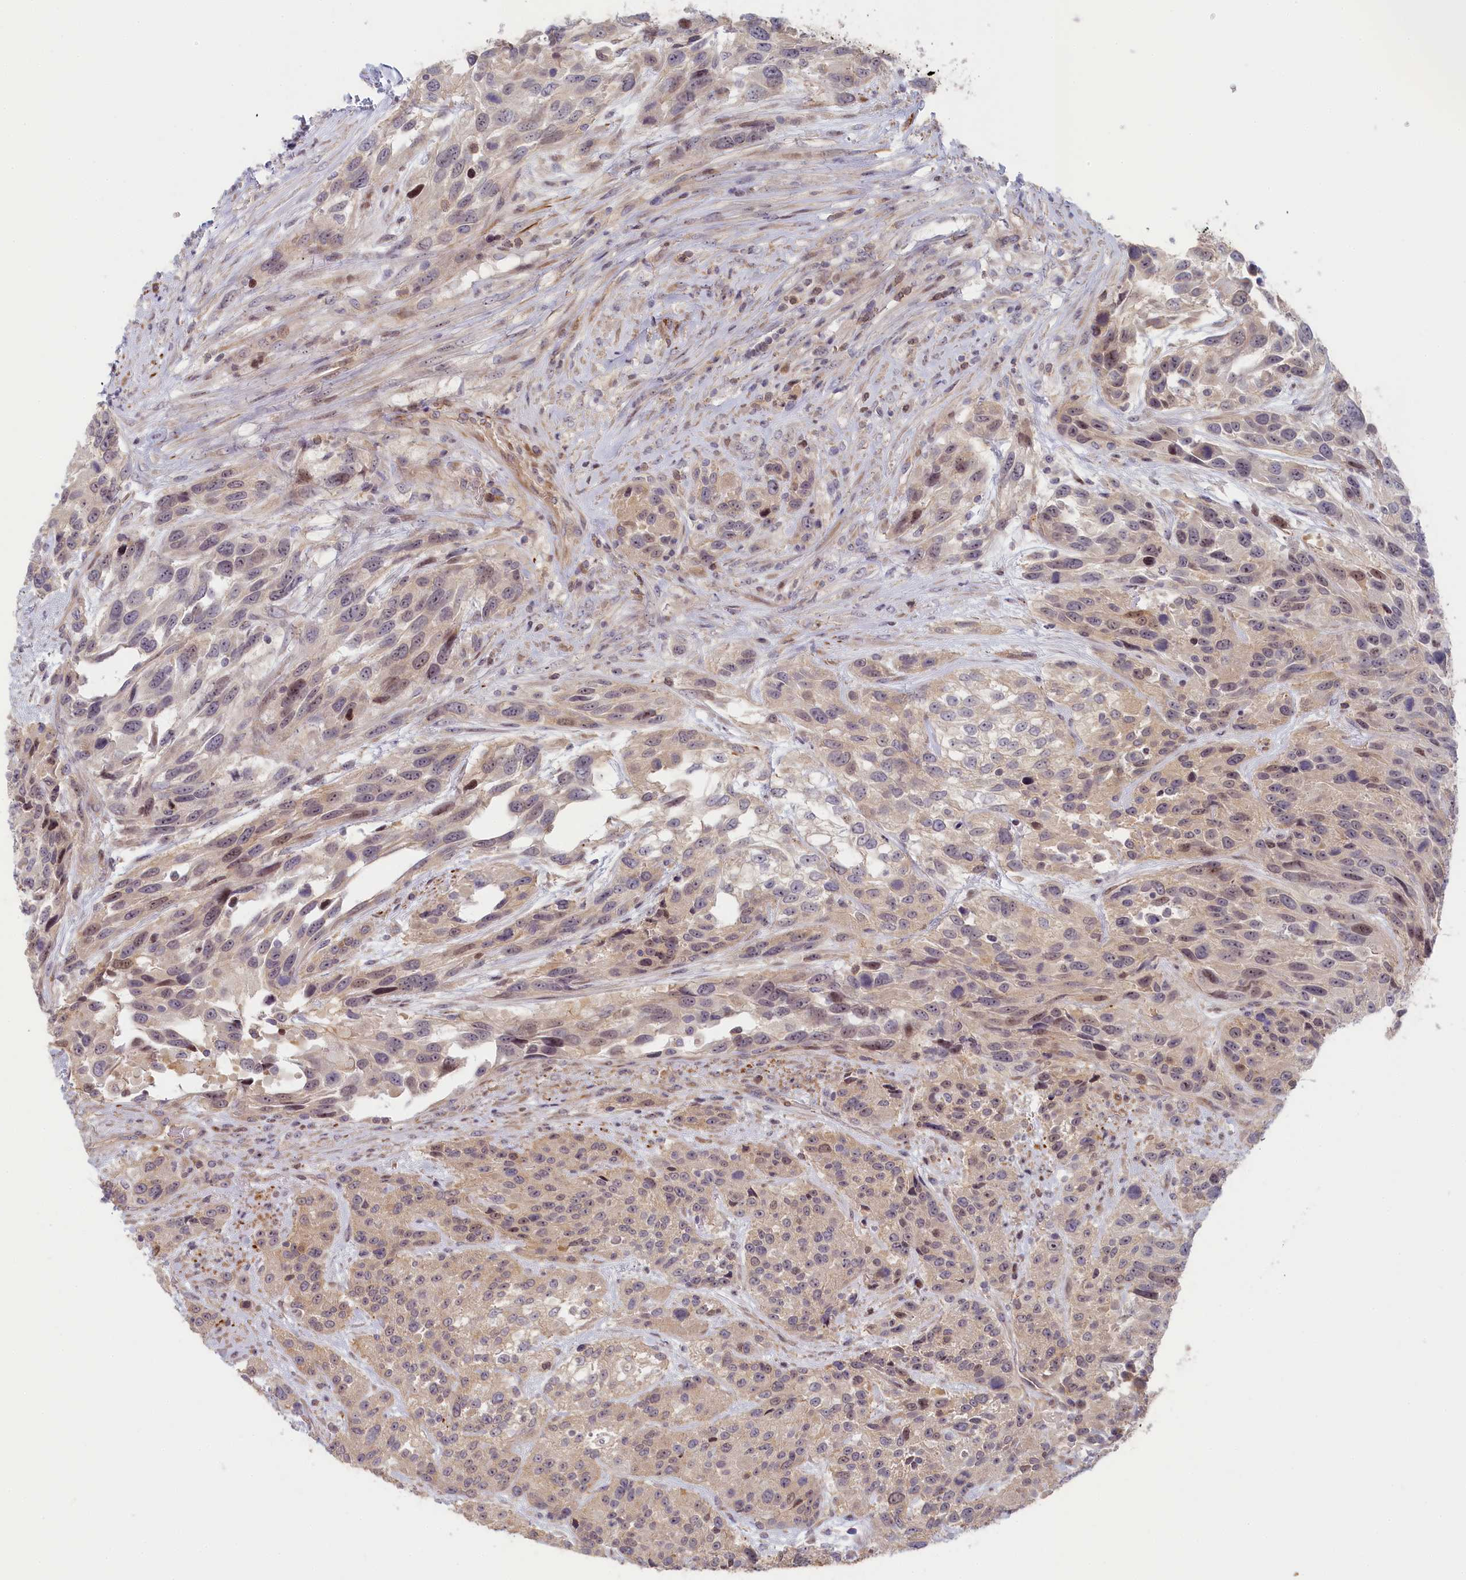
{"staining": {"intensity": "moderate", "quantity": "<25%", "location": "nuclear"}, "tissue": "urothelial cancer", "cell_type": "Tumor cells", "image_type": "cancer", "snomed": [{"axis": "morphology", "description": "Urothelial carcinoma, High grade"}, {"axis": "topography", "description": "Urinary bladder"}], "caption": "Immunohistochemical staining of urothelial cancer demonstrates low levels of moderate nuclear protein expression in approximately <25% of tumor cells.", "gene": "INTS4", "patient": {"sex": "female", "age": 70}}